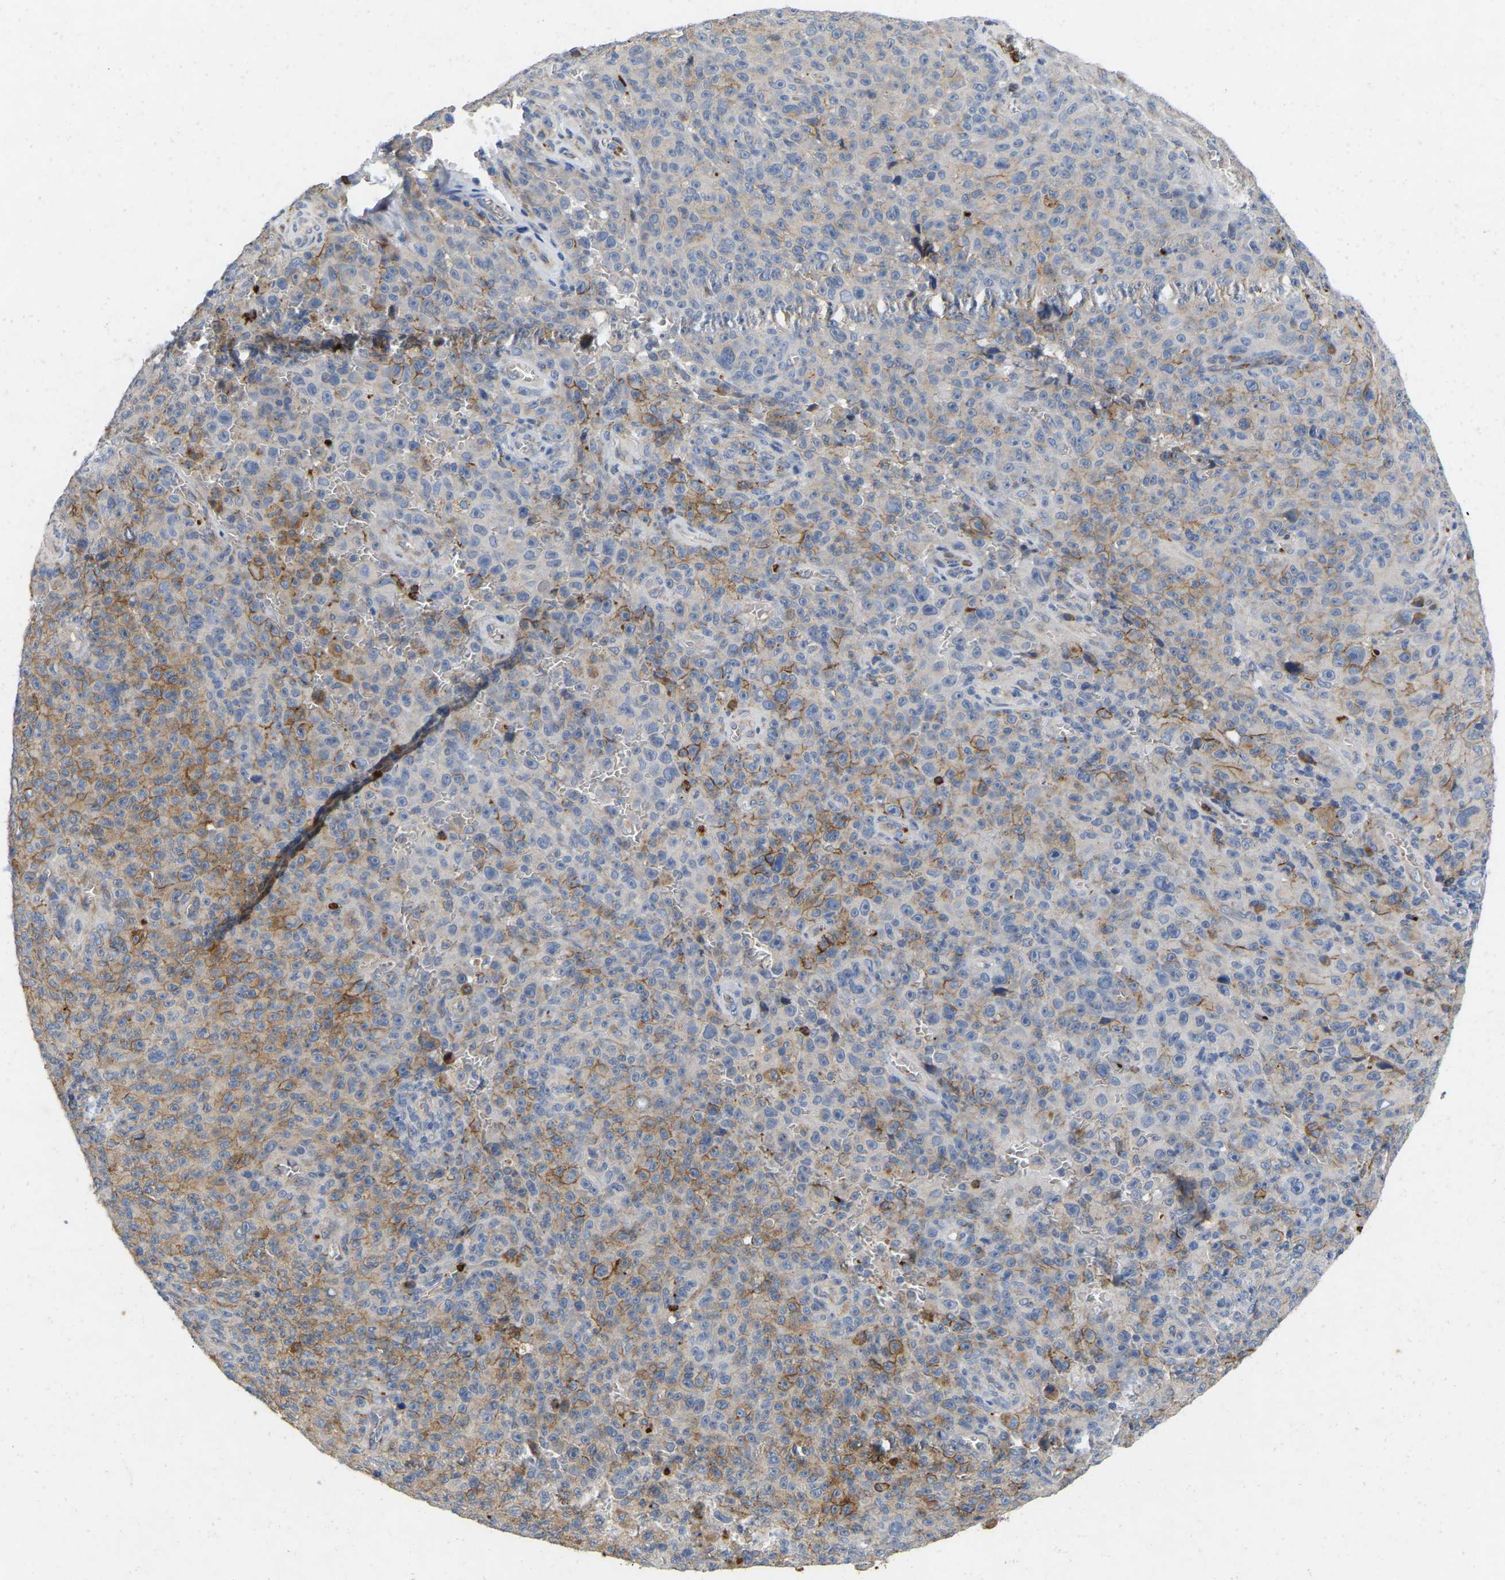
{"staining": {"intensity": "weak", "quantity": "25%-75%", "location": "cytoplasmic/membranous"}, "tissue": "melanoma", "cell_type": "Tumor cells", "image_type": "cancer", "snomed": [{"axis": "morphology", "description": "Malignant melanoma, NOS"}, {"axis": "topography", "description": "Skin"}], "caption": "Tumor cells exhibit low levels of weak cytoplasmic/membranous positivity in approximately 25%-75% of cells in melanoma.", "gene": "RHEB", "patient": {"sex": "female", "age": 82}}